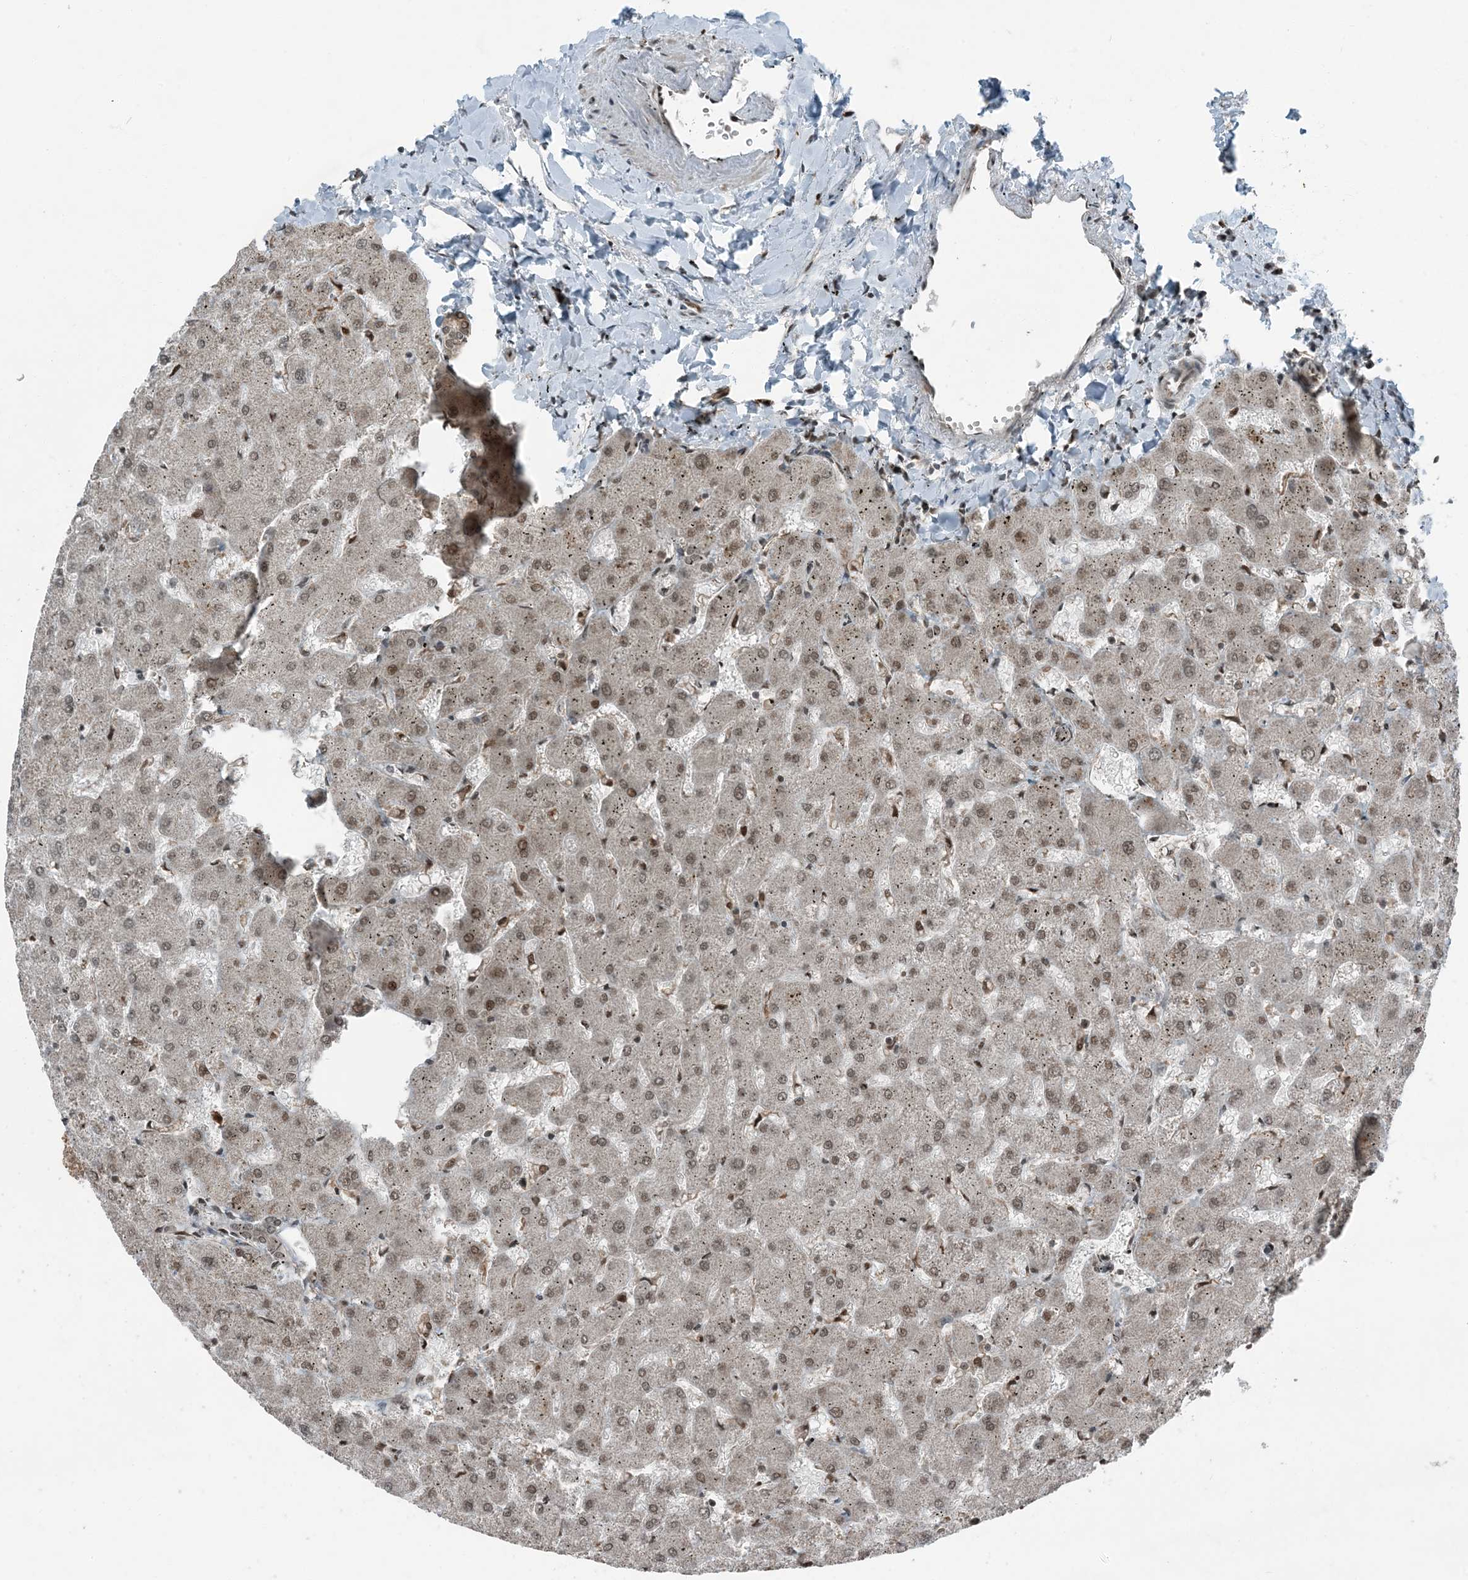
{"staining": {"intensity": "weak", "quantity": ">75%", "location": "nuclear"}, "tissue": "liver", "cell_type": "Cholangiocytes", "image_type": "normal", "snomed": [{"axis": "morphology", "description": "Normal tissue, NOS"}, {"axis": "topography", "description": "Liver"}], "caption": "IHC (DAB (3,3'-diaminobenzidine)) staining of unremarkable liver shows weak nuclear protein positivity in approximately >75% of cholangiocytes.", "gene": "TRAPPC12", "patient": {"sex": "female", "age": 63}}